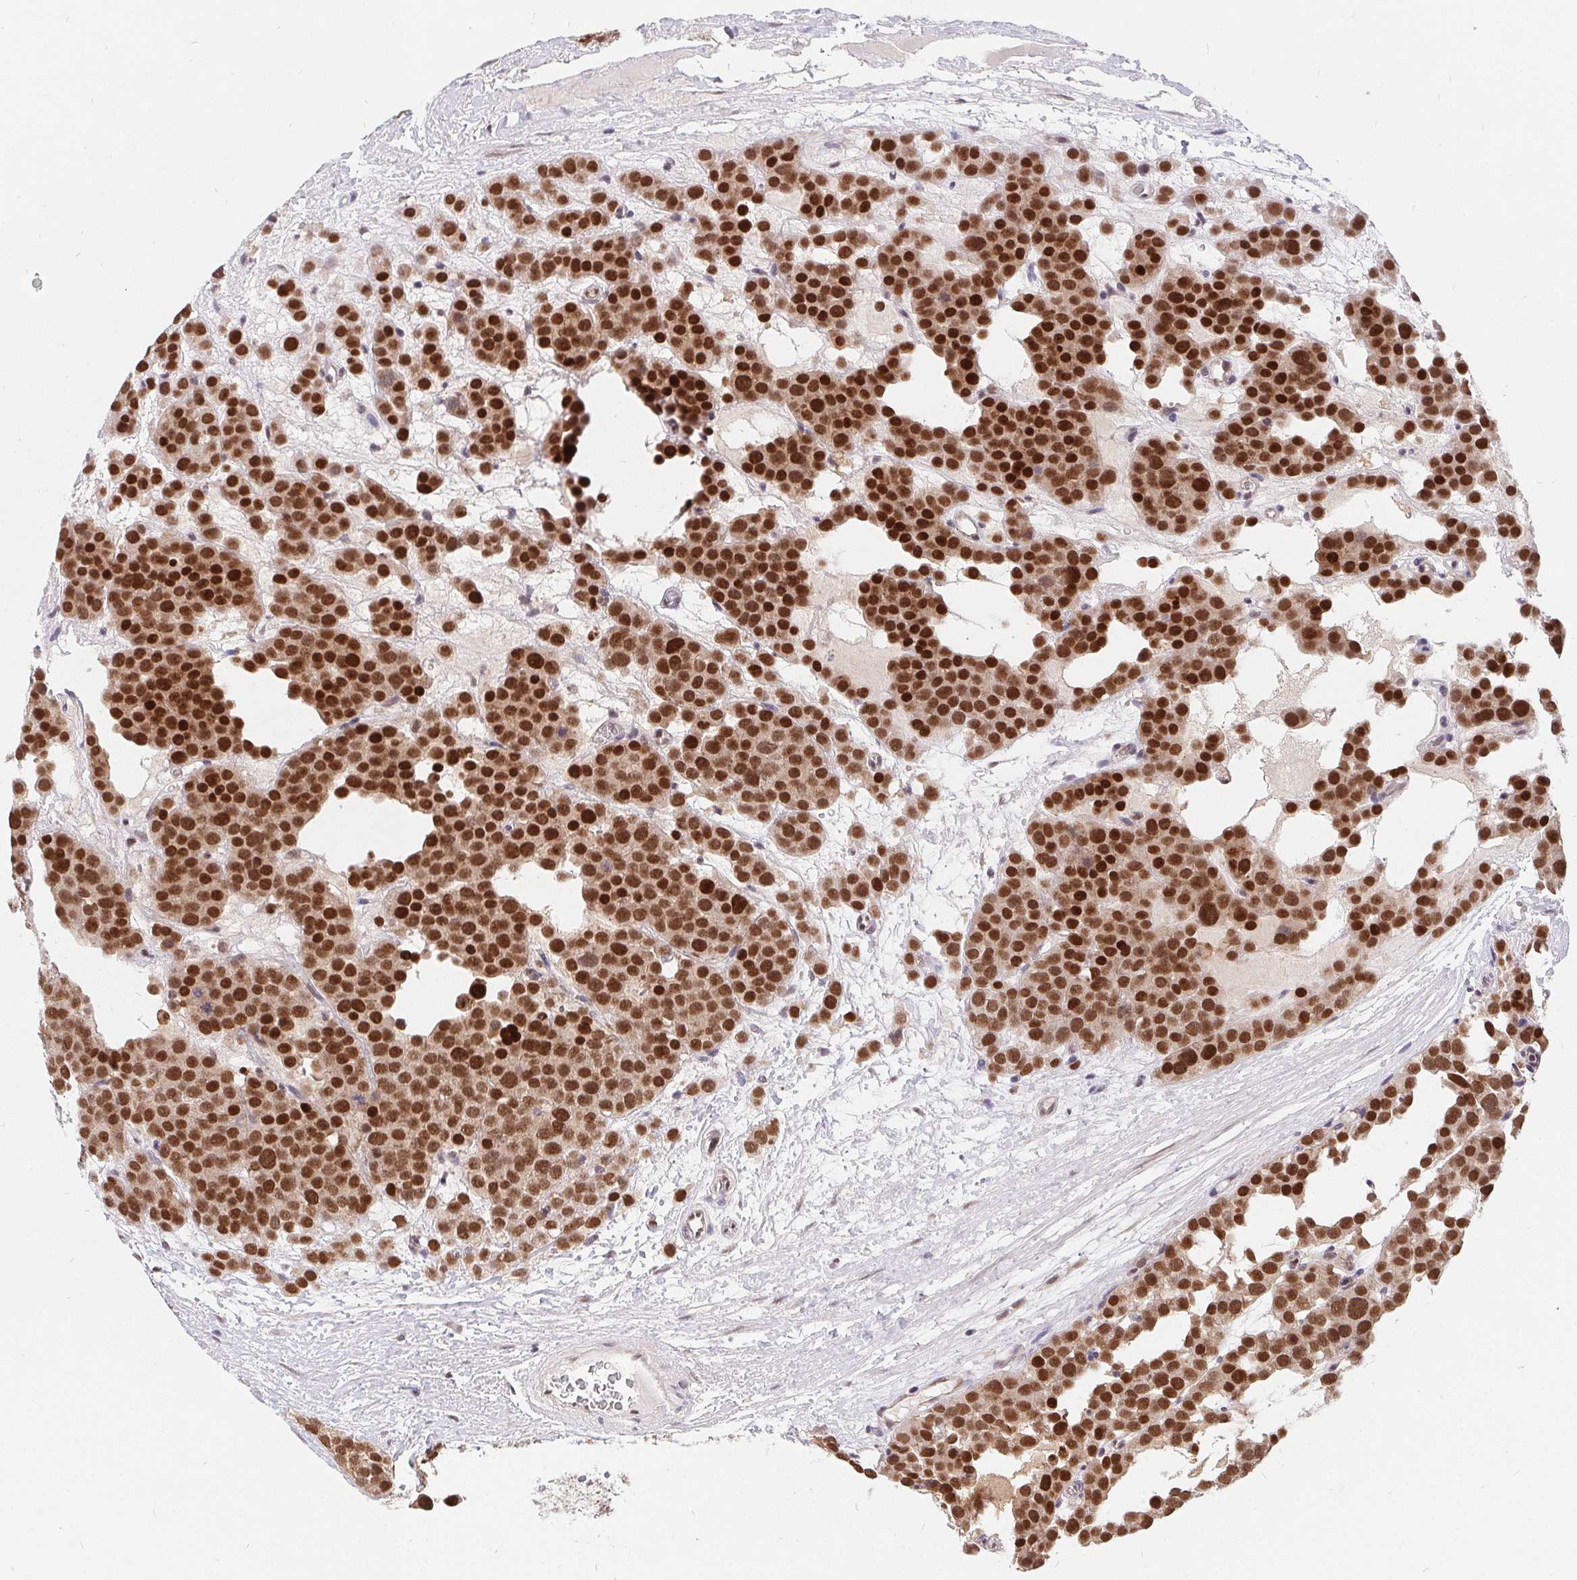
{"staining": {"intensity": "strong", "quantity": ">75%", "location": "nuclear"}, "tissue": "testis cancer", "cell_type": "Tumor cells", "image_type": "cancer", "snomed": [{"axis": "morphology", "description": "Seminoma, NOS"}, {"axis": "topography", "description": "Testis"}], "caption": "Immunohistochemistry (IHC) staining of testis cancer, which reveals high levels of strong nuclear expression in about >75% of tumor cells indicating strong nuclear protein staining. The staining was performed using DAB (brown) for protein detection and nuclei were counterstained in hematoxylin (blue).", "gene": "POU2F1", "patient": {"sex": "male", "age": 71}}